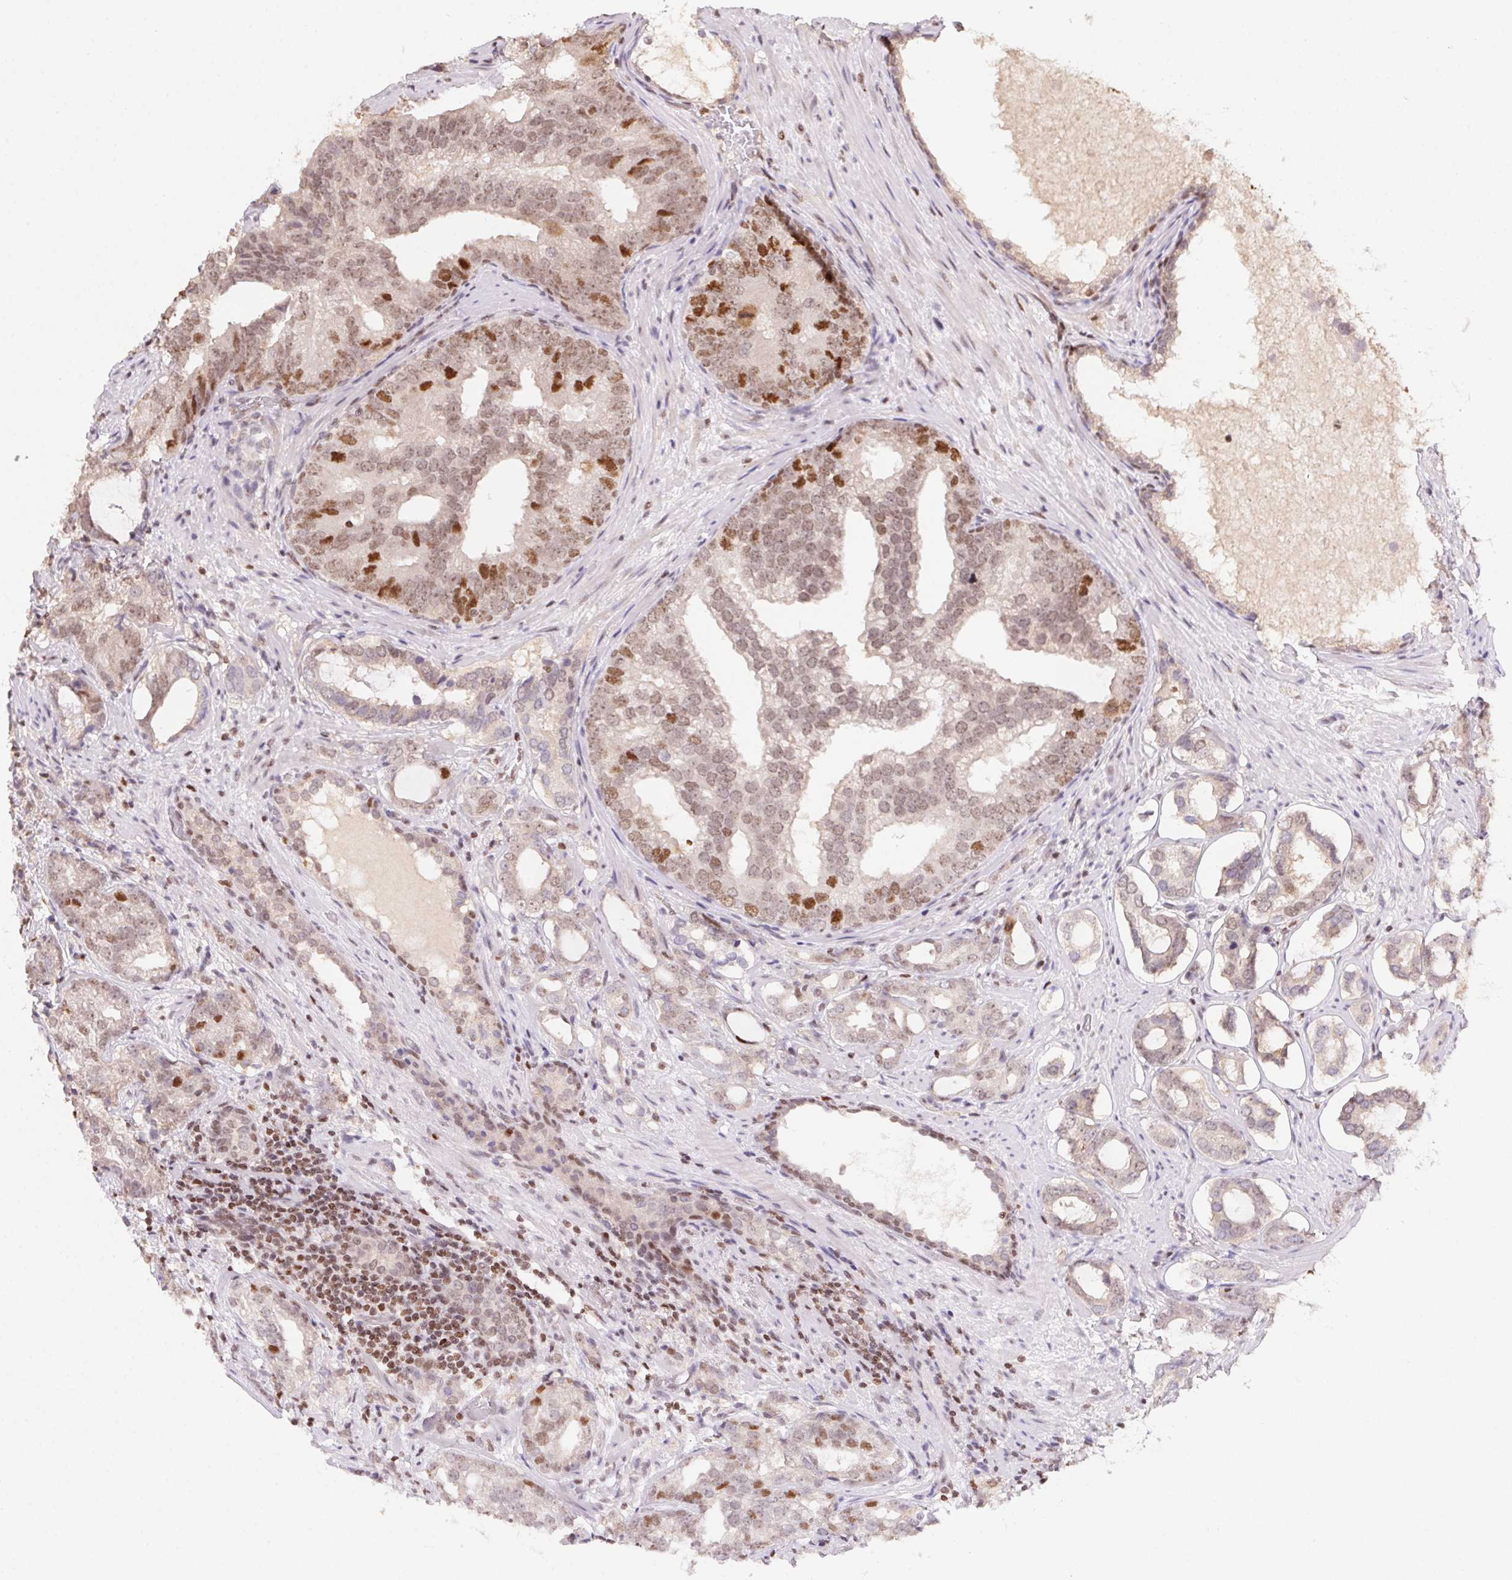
{"staining": {"intensity": "weak", "quantity": "25%-75%", "location": "nuclear"}, "tissue": "prostate cancer", "cell_type": "Tumor cells", "image_type": "cancer", "snomed": [{"axis": "morphology", "description": "Adenocarcinoma, High grade"}, {"axis": "topography", "description": "Prostate"}], "caption": "IHC (DAB) staining of prostate high-grade adenocarcinoma demonstrates weak nuclear protein positivity in approximately 25%-75% of tumor cells.", "gene": "POLD3", "patient": {"sex": "male", "age": 75}}